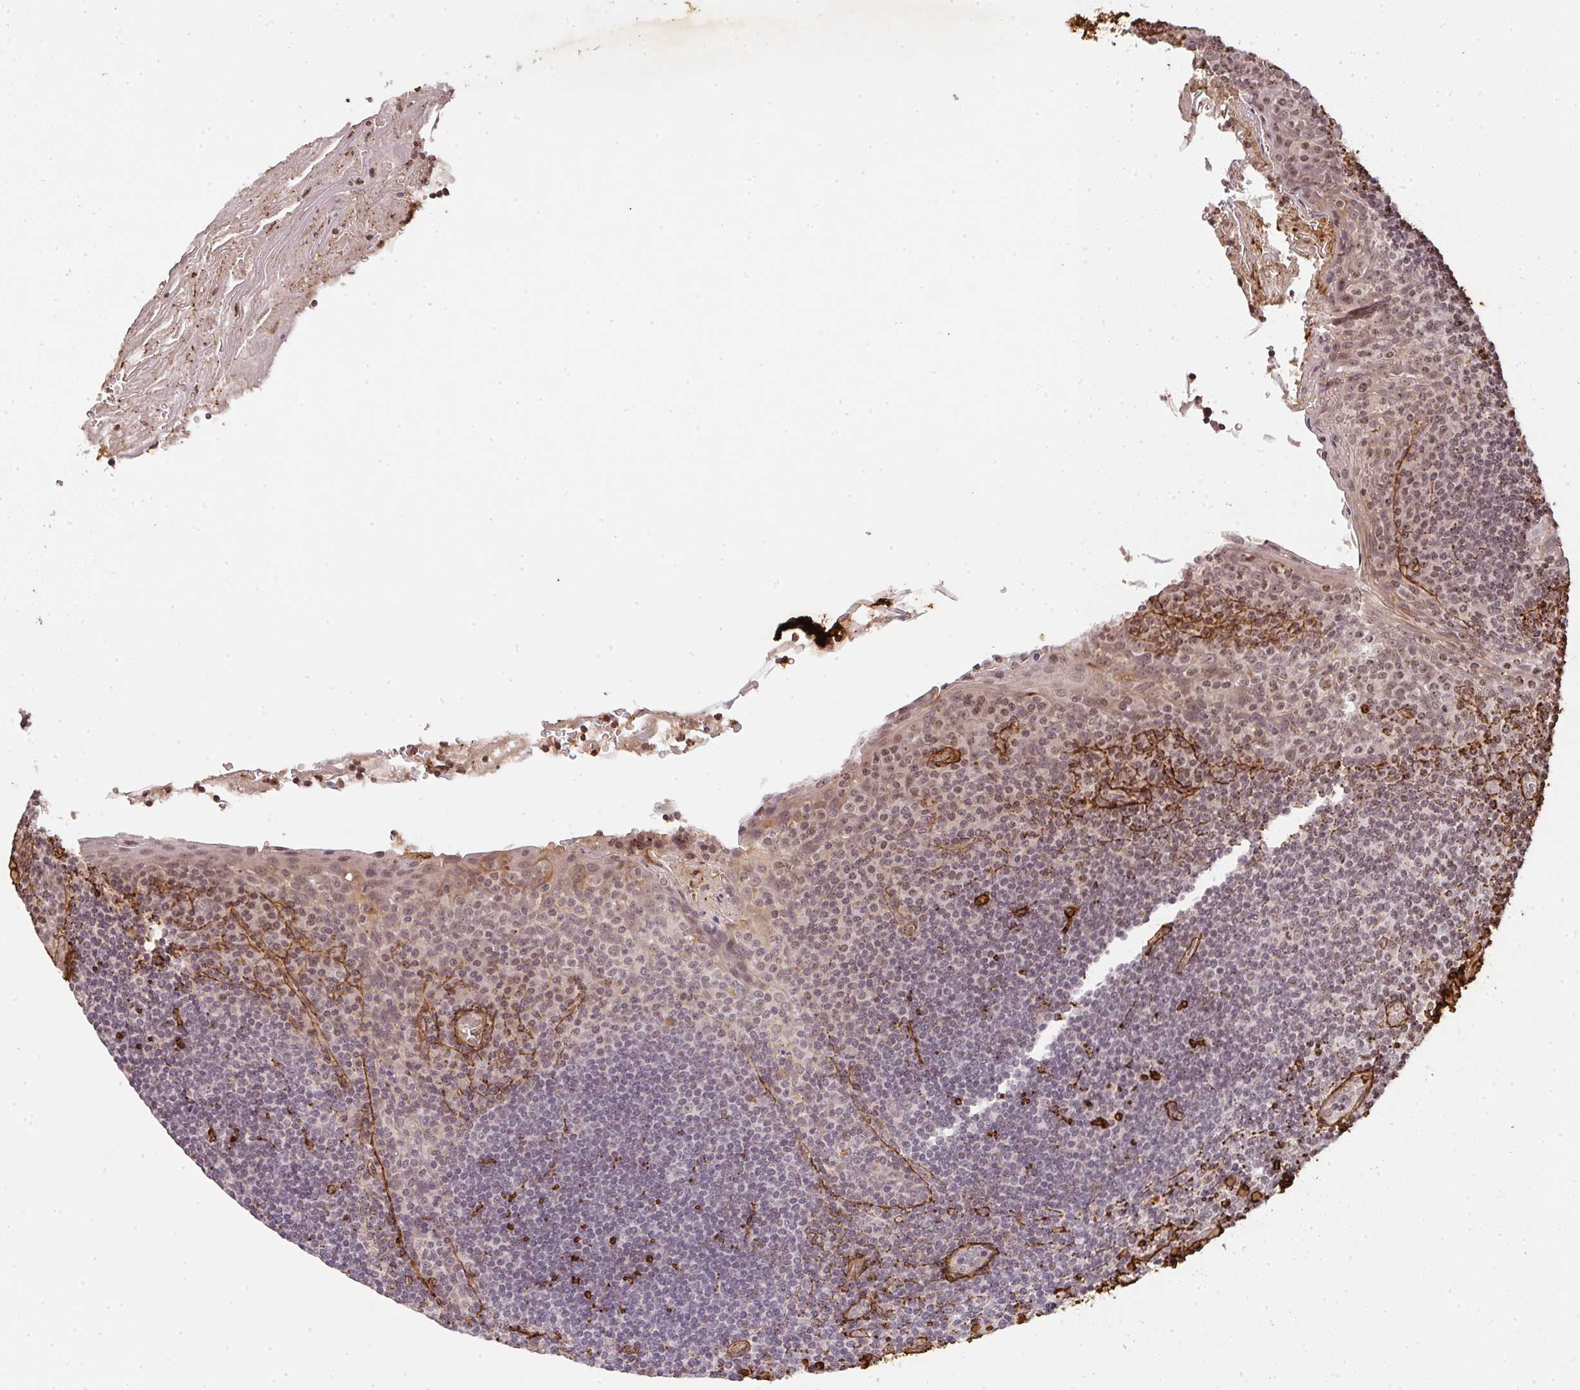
{"staining": {"intensity": "negative", "quantity": "none", "location": "none"}, "tissue": "tonsil", "cell_type": "Germinal center cells", "image_type": "normal", "snomed": [{"axis": "morphology", "description": "Normal tissue, NOS"}, {"axis": "topography", "description": "Tonsil"}], "caption": "The micrograph reveals no significant expression in germinal center cells of tonsil.", "gene": "COL3A1", "patient": {"sex": "male", "age": 27}}